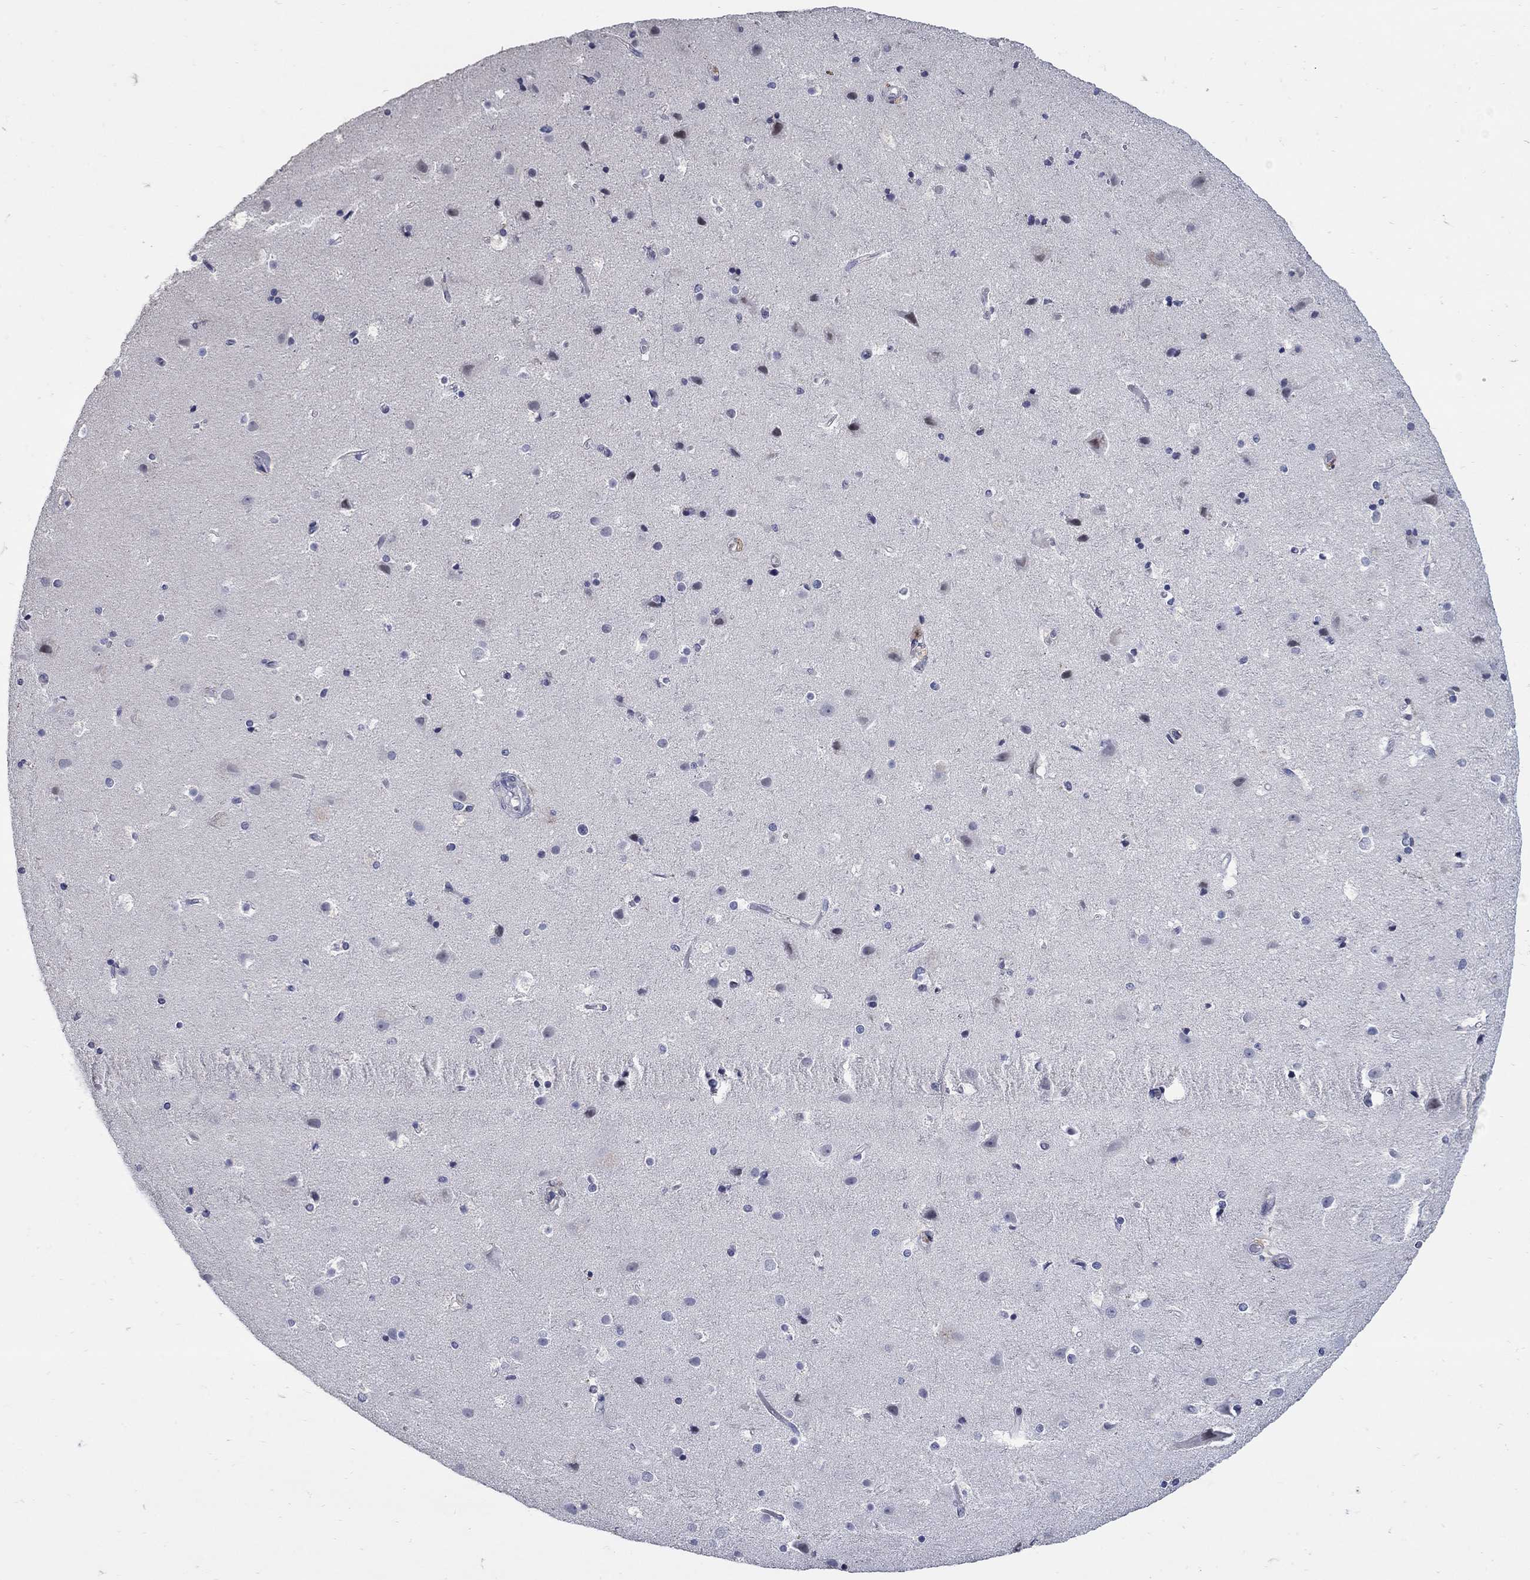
{"staining": {"intensity": "negative", "quantity": "none", "location": "none"}, "tissue": "cerebral cortex", "cell_type": "Endothelial cells", "image_type": "normal", "snomed": [{"axis": "morphology", "description": "Normal tissue, NOS"}, {"axis": "topography", "description": "Cerebral cortex"}], "caption": "IHC micrograph of normal cerebral cortex: human cerebral cortex stained with DAB (3,3'-diaminobenzidine) reveals no significant protein positivity in endothelial cells.", "gene": "CETN1", "patient": {"sex": "female", "age": 52}}